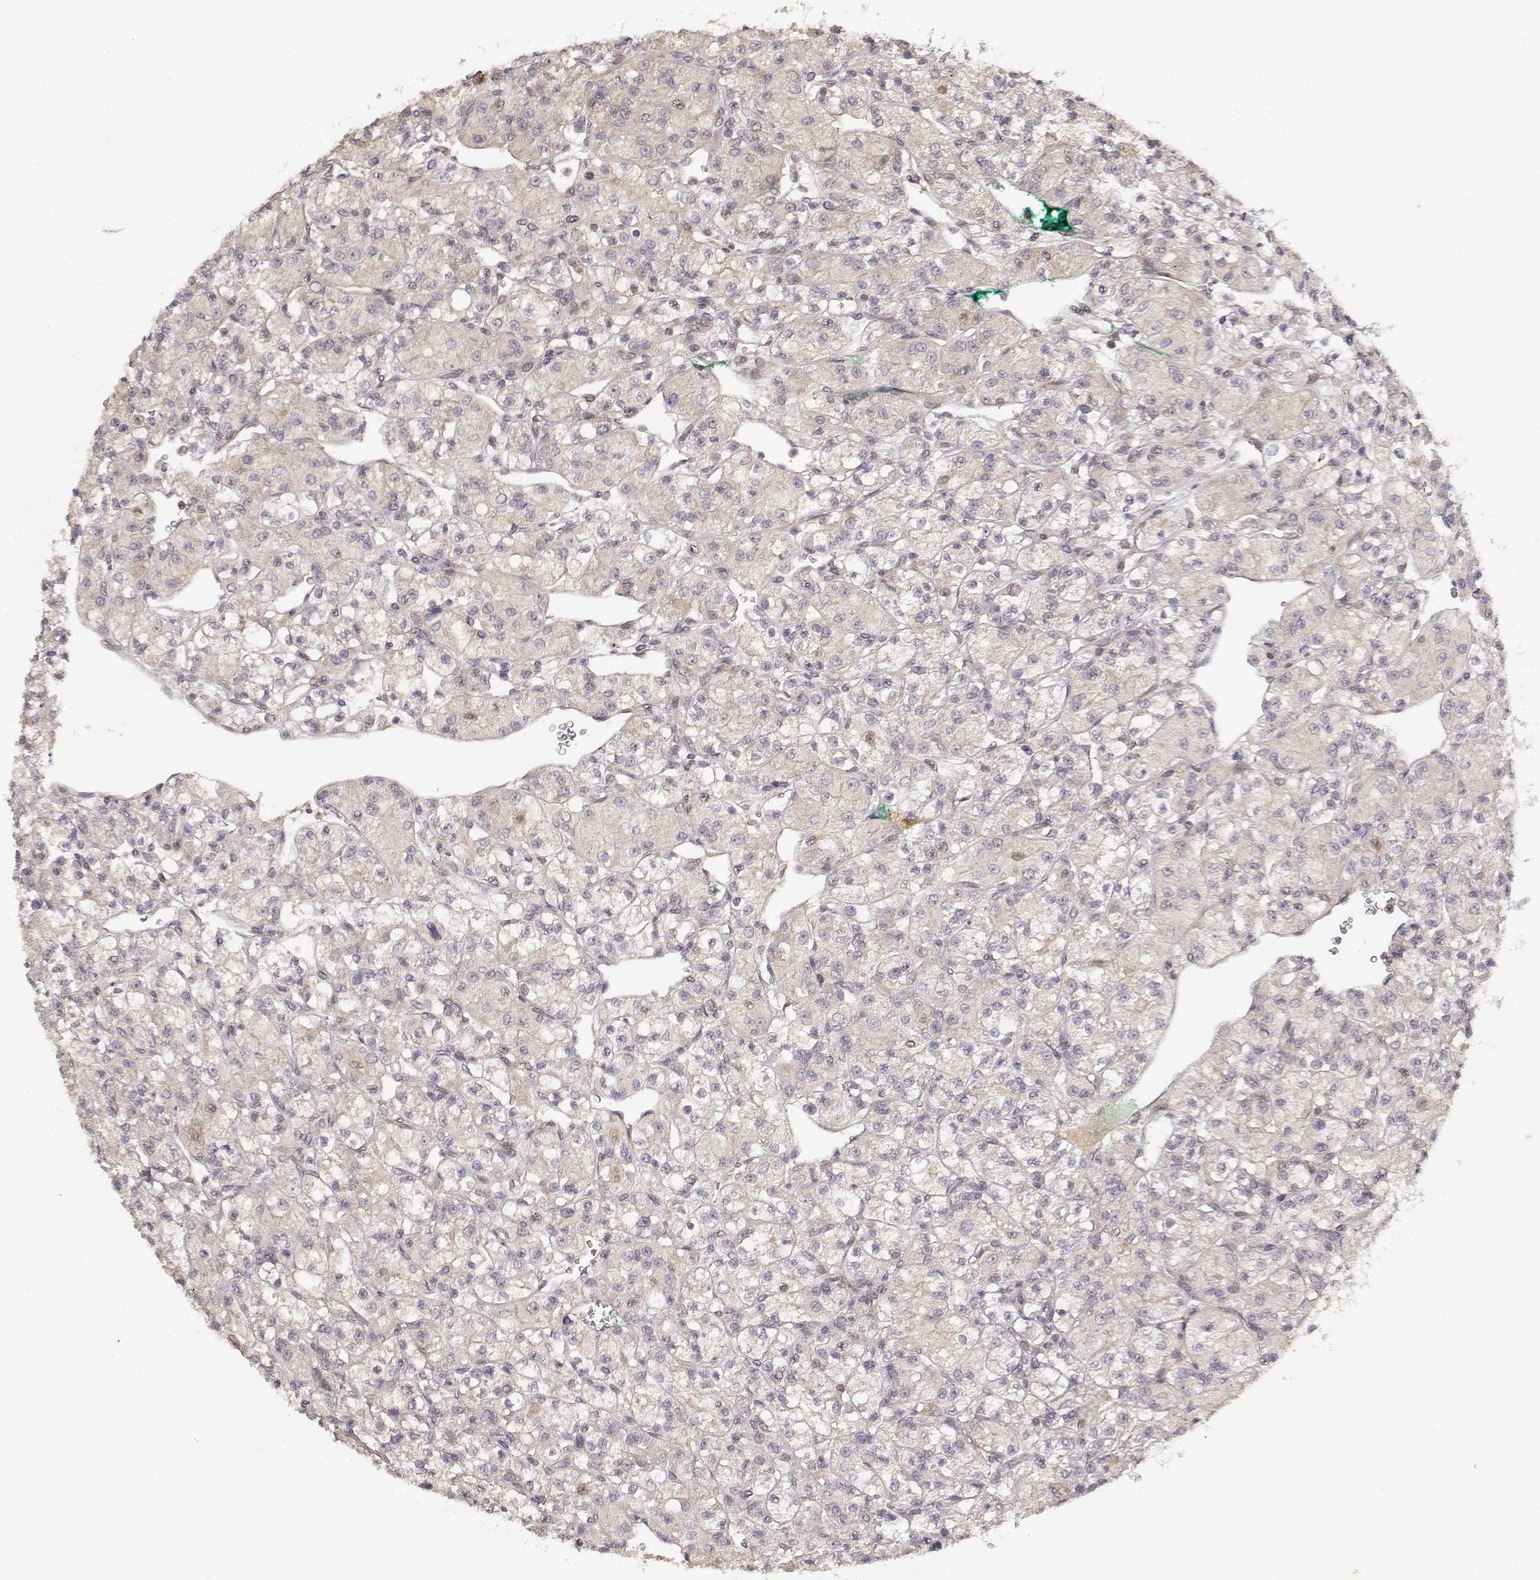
{"staining": {"intensity": "weak", "quantity": ">75%", "location": "cytoplasmic/membranous"}, "tissue": "renal cancer", "cell_type": "Tumor cells", "image_type": "cancer", "snomed": [{"axis": "morphology", "description": "Adenocarcinoma, NOS"}, {"axis": "topography", "description": "Kidney"}], "caption": "Renal adenocarcinoma stained with a protein marker reveals weak staining in tumor cells.", "gene": "PICK1", "patient": {"sex": "female", "age": 70}}